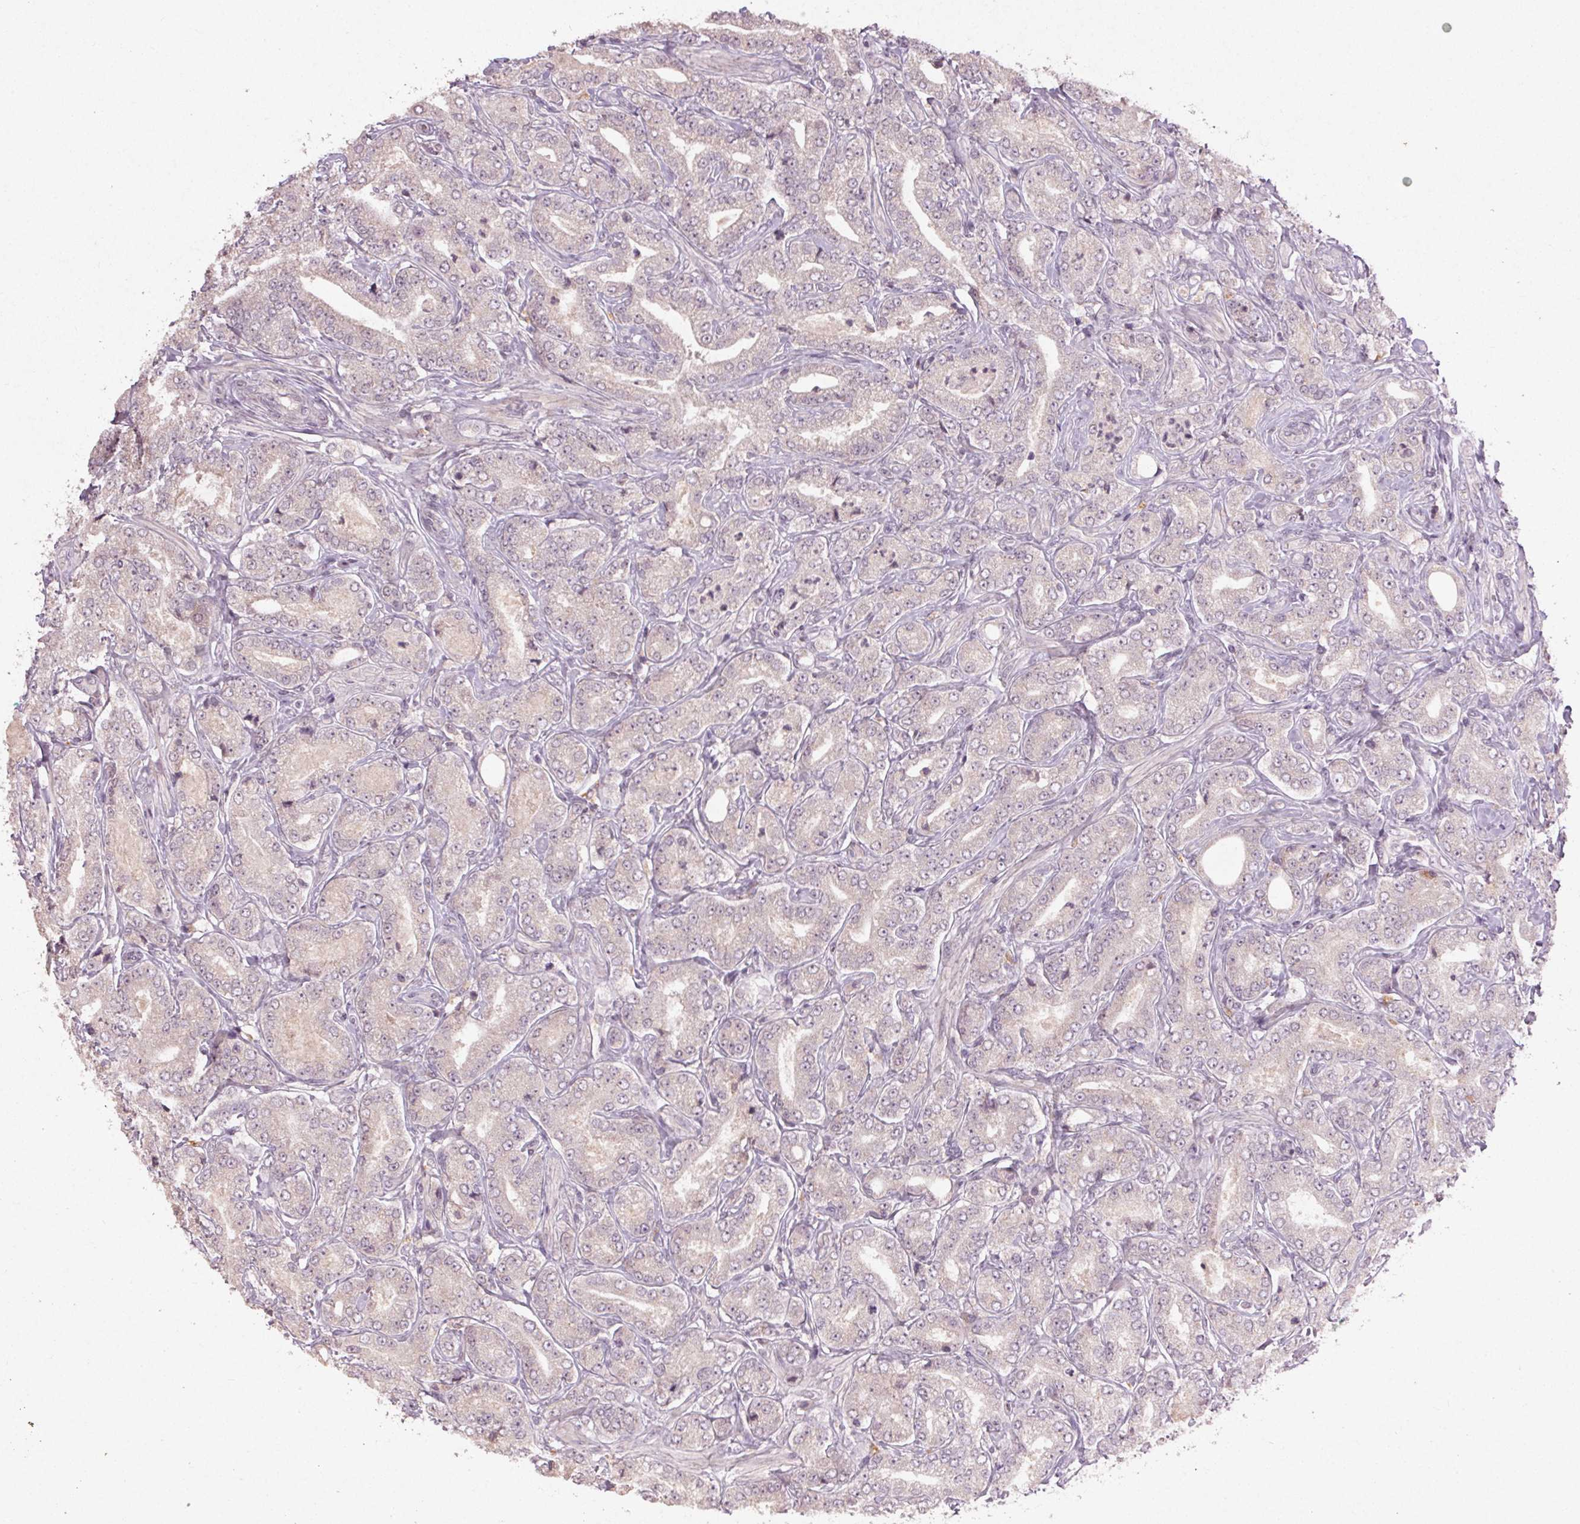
{"staining": {"intensity": "weak", "quantity": "<25%", "location": "cytoplasmic/membranous"}, "tissue": "prostate cancer", "cell_type": "Tumor cells", "image_type": "cancer", "snomed": [{"axis": "morphology", "description": "Adenocarcinoma, NOS"}, {"axis": "topography", "description": "Prostate"}], "caption": "Histopathology image shows no protein expression in tumor cells of prostate adenocarcinoma tissue. (DAB (3,3'-diaminobenzidine) immunohistochemistry (IHC), high magnification).", "gene": "KLRC3", "patient": {"sex": "male", "age": 64}}